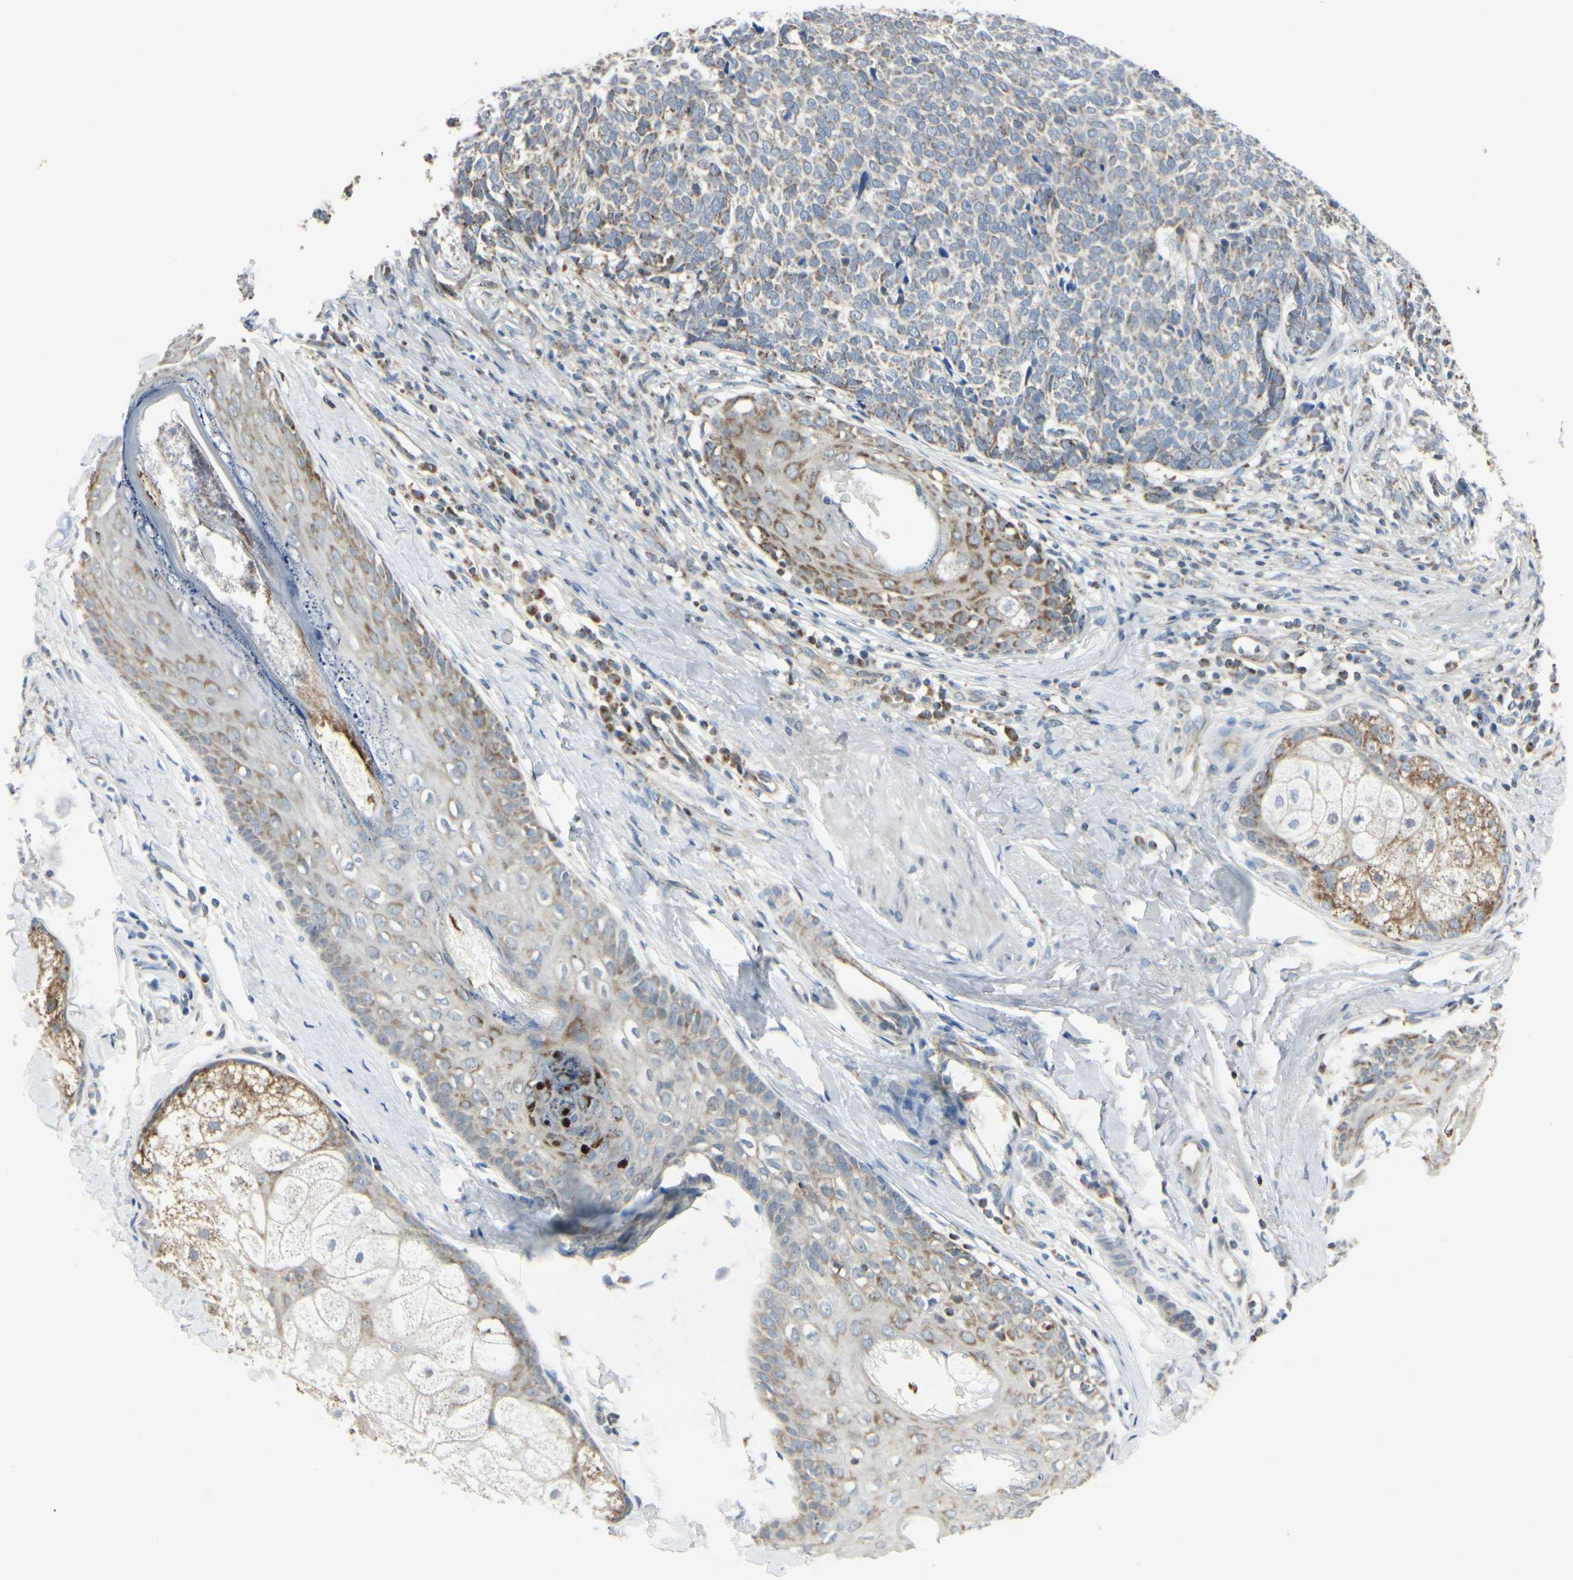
{"staining": {"intensity": "moderate", "quantity": ">75%", "location": "cytoplasmic/membranous"}, "tissue": "skin cancer", "cell_type": "Tumor cells", "image_type": "cancer", "snomed": [{"axis": "morphology", "description": "Basal cell carcinoma"}, {"axis": "topography", "description": "Skin"}], "caption": "This histopathology image exhibits skin cancer stained with immunohistochemistry (IHC) to label a protein in brown. The cytoplasmic/membranous of tumor cells show moderate positivity for the protein. Nuclei are counter-stained blue.", "gene": "ANKS6", "patient": {"sex": "male", "age": 84}}